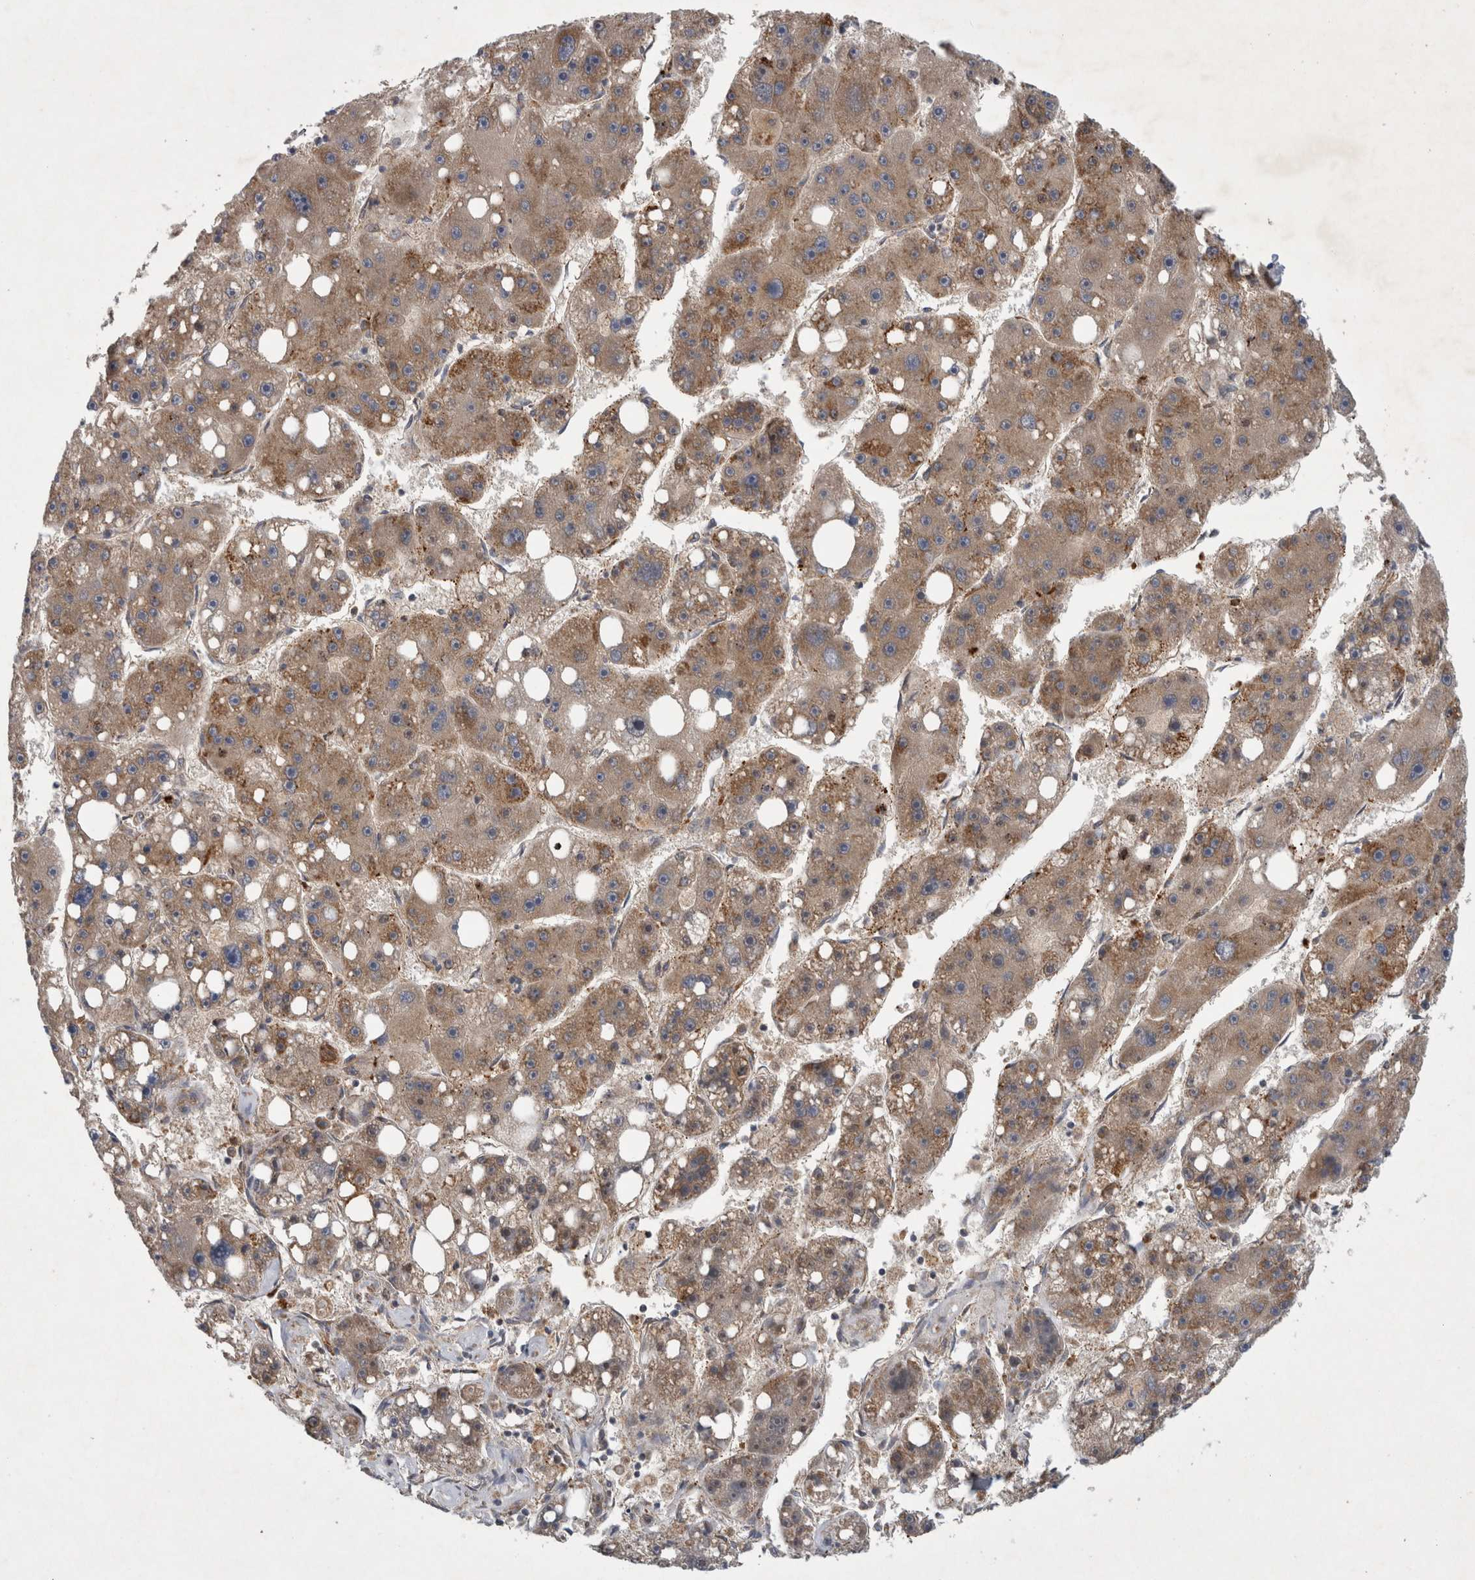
{"staining": {"intensity": "moderate", "quantity": ">75%", "location": "cytoplasmic/membranous"}, "tissue": "liver cancer", "cell_type": "Tumor cells", "image_type": "cancer", "snomed": [{"axis": "morphology", "description": "Carcinoma, Hepatocellular, NOS"}, {"axis": "topography", "description": "Liver"}], "caption": "Liver hepatocellular carcinoma stained for a protein shows moderate cytoplasmic/membranous positivity in tumor cells.", "gene": "PDCD2", "patient": {"sex": "female", "age": 61}}